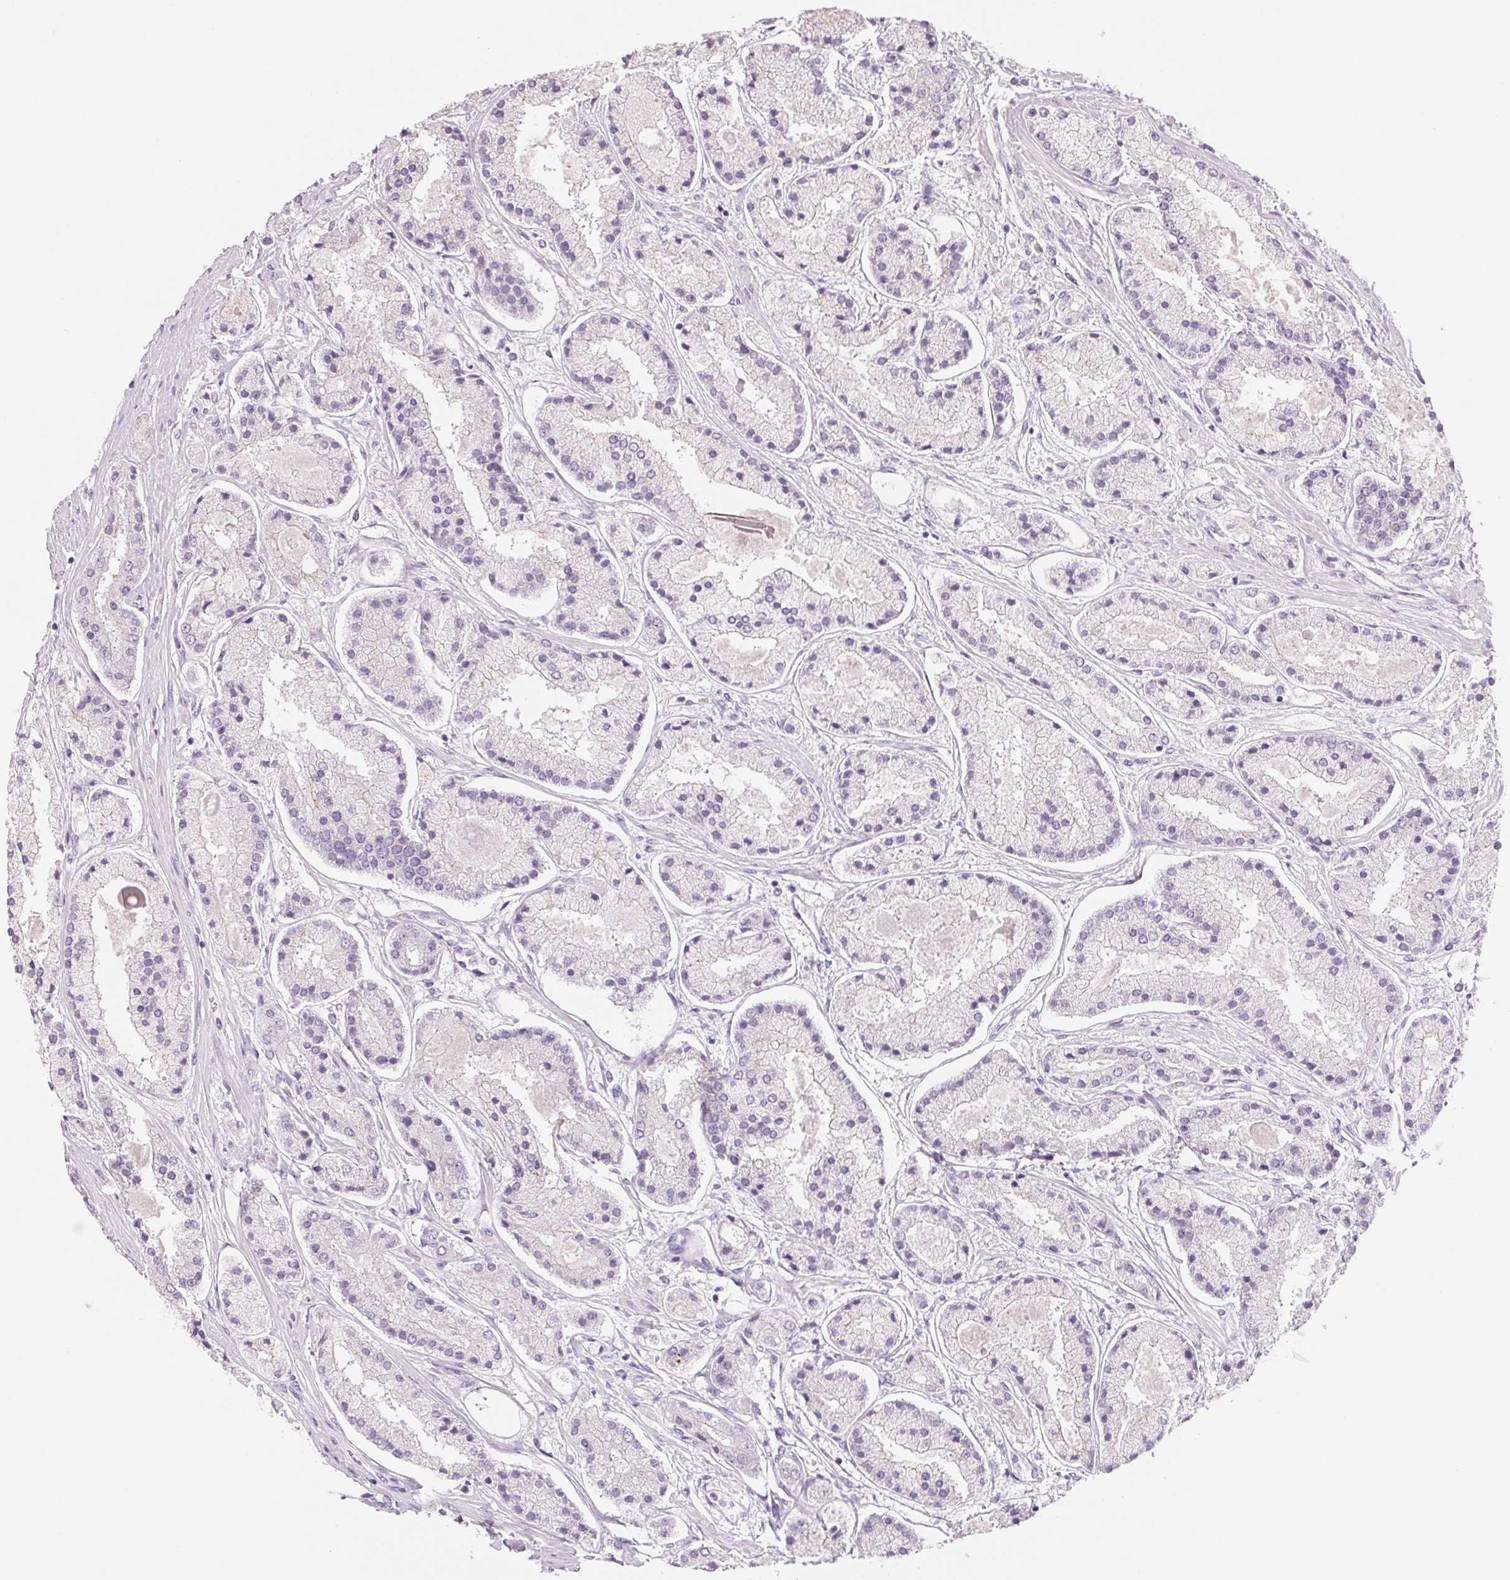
{"staining": {"intensity": "negative", "quantity": "none", "location": "none"}, "tissue": "prostate cancer", "cell_type": "Tumor cells", "image_type": "cancer", "snomed": [{"axis": "morphology", "description": "Adenocarcinoma, High grade"}, {"axis": "topography", "description": "Prostate"}], "caption": "IHC image of neoplastic tissue: human prostate cancer stained with DAB shows no significant protein expression in tumor cells. (DAB (3,3'-diaminobenzidine) immunohistochemistry with hematoxylin counter stain).", "gene": "CCDC168", "patient": {"sex": "male", "age": 67}}